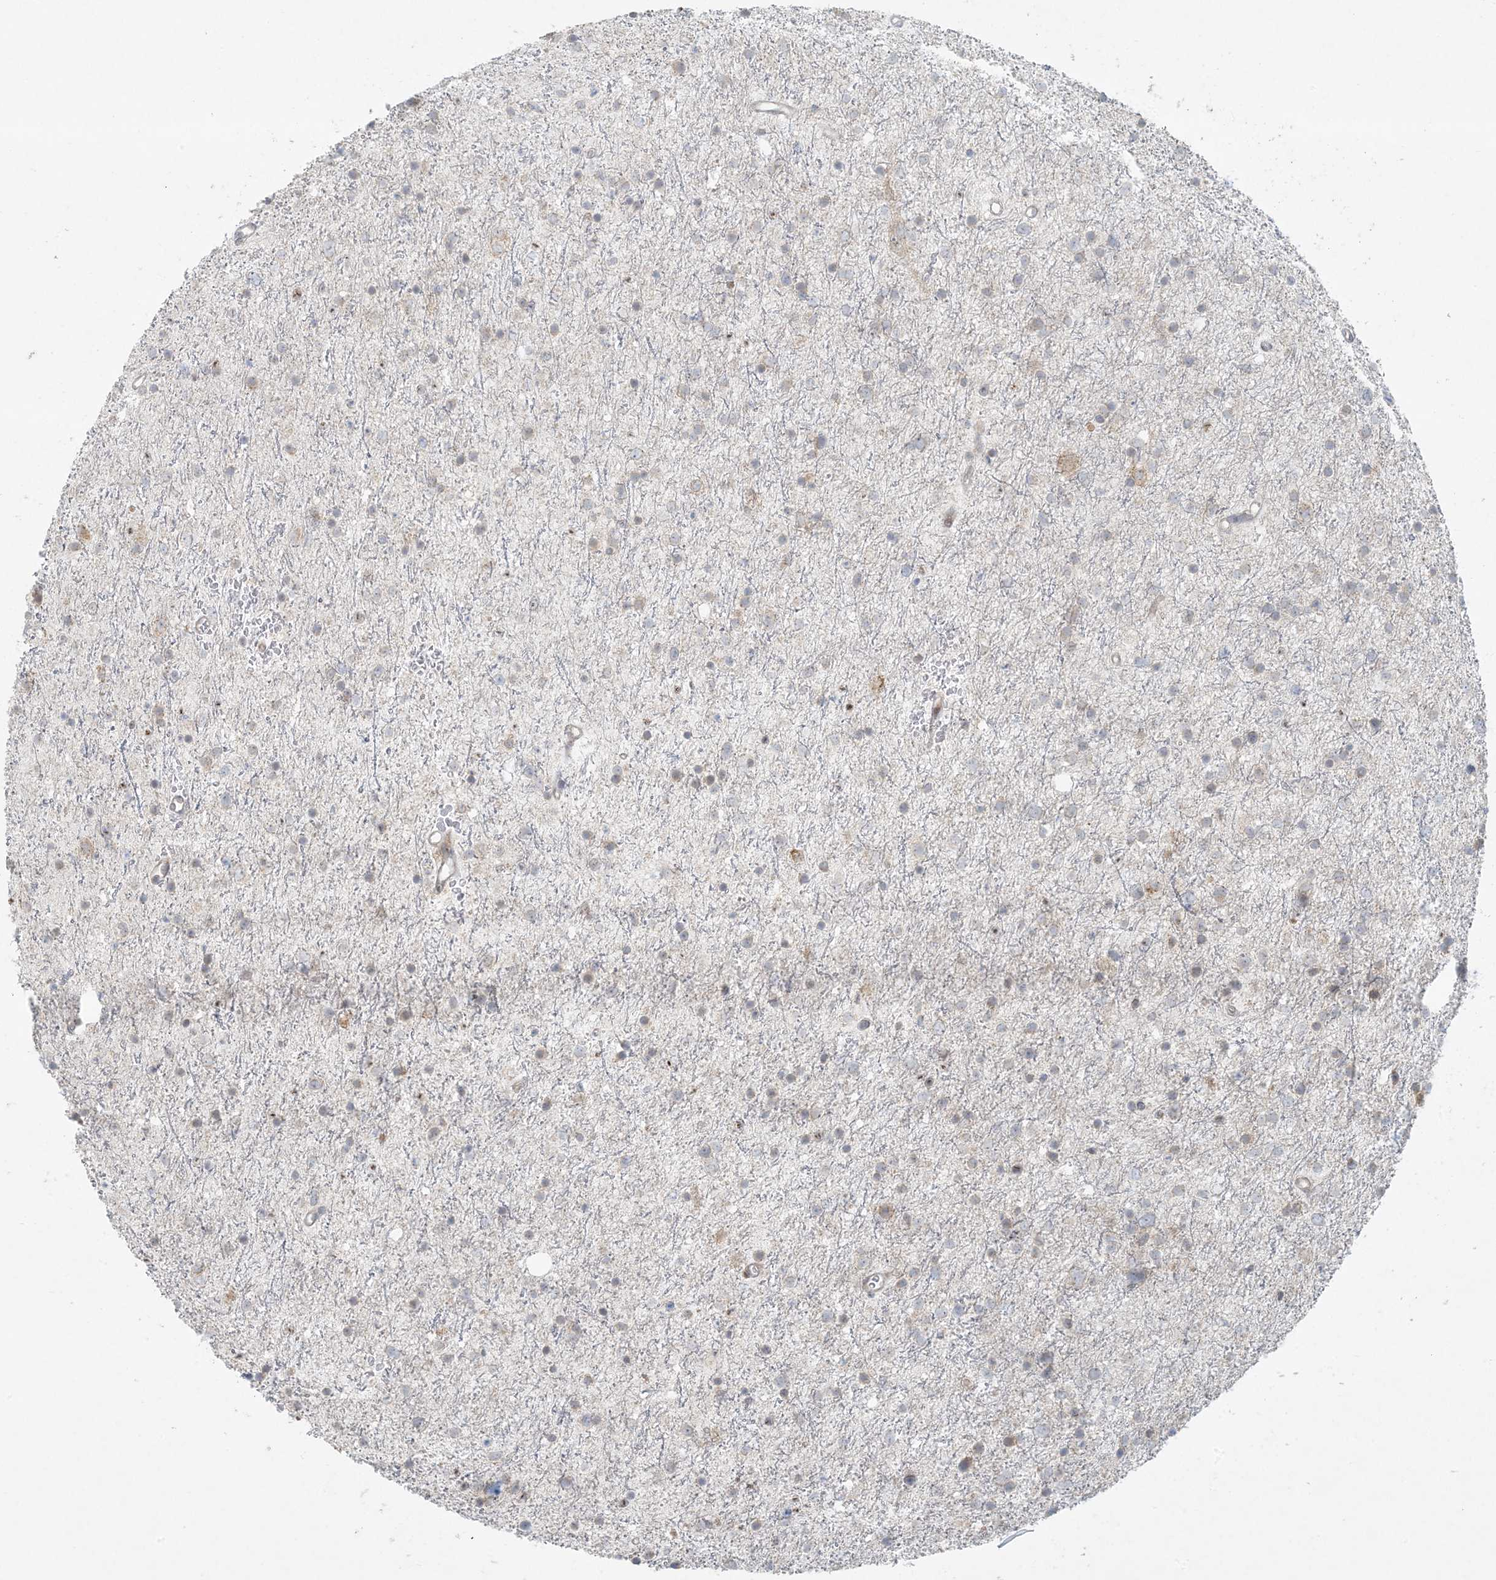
{"staining": {"intensity": "negative", "quantity": "none", "location": "none"}, "tissue": "glioma", "cell_type": "Tumor cells", "image_type": "cancer", "snomed": [{"axis": "morphology", "description": "Glioma, malignant, Low grade"}, {"axis": "topography", "description": "Brain"}], "caption": "DAB (3,3'-diaminobenzidine) immunohistochemical staining of human glioma exhibits no significant positivity in tumor cells. (DAB IHC, high magnification).", "gene": "HACL1", "patient": {"sex": "female", "age": 37}}